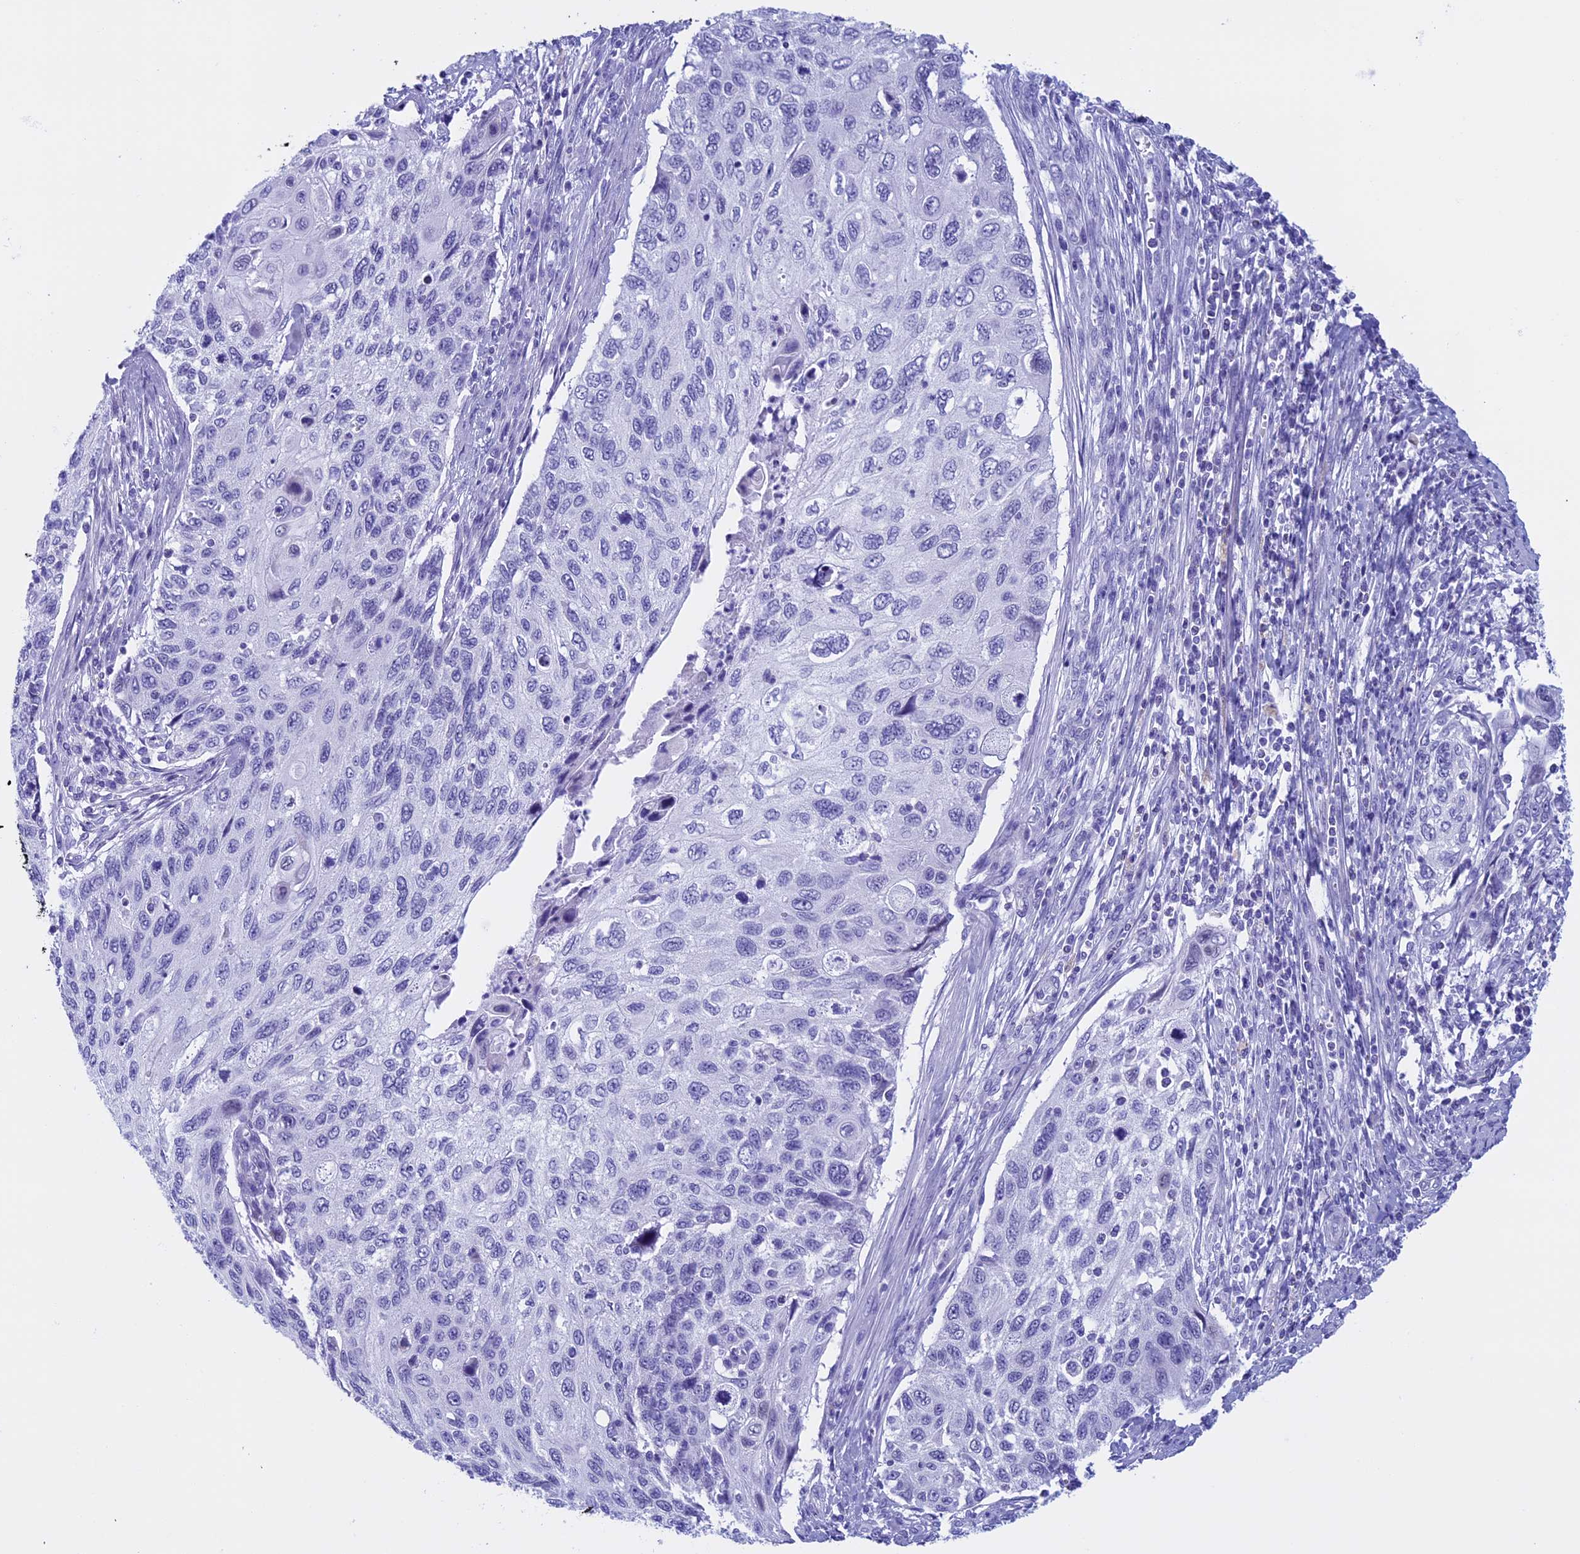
{"staining": {"intensity": "negative", "quantity": "none", "location": "none"}, "tissue": "cervical cancer", "cell_type": "Tumor cells", "image_type": "cancer", "snomed": [{"axis": "morphology", "description": "Squamous cell carcinoma, NOS"}, {"axis": "topography", "description": "Cervix"}], "caption": "There is no significant expression in tumor cells of squamous cell carcinoma (cervical). (Stains: DAB (3,3'-diaminobenzidine) IHC with hematoxylin counter stain, Microscopy: brightfield microscopy at high magnification).", "gene": "FAM169A", "patient": {"sex": "female", "age": 70}}